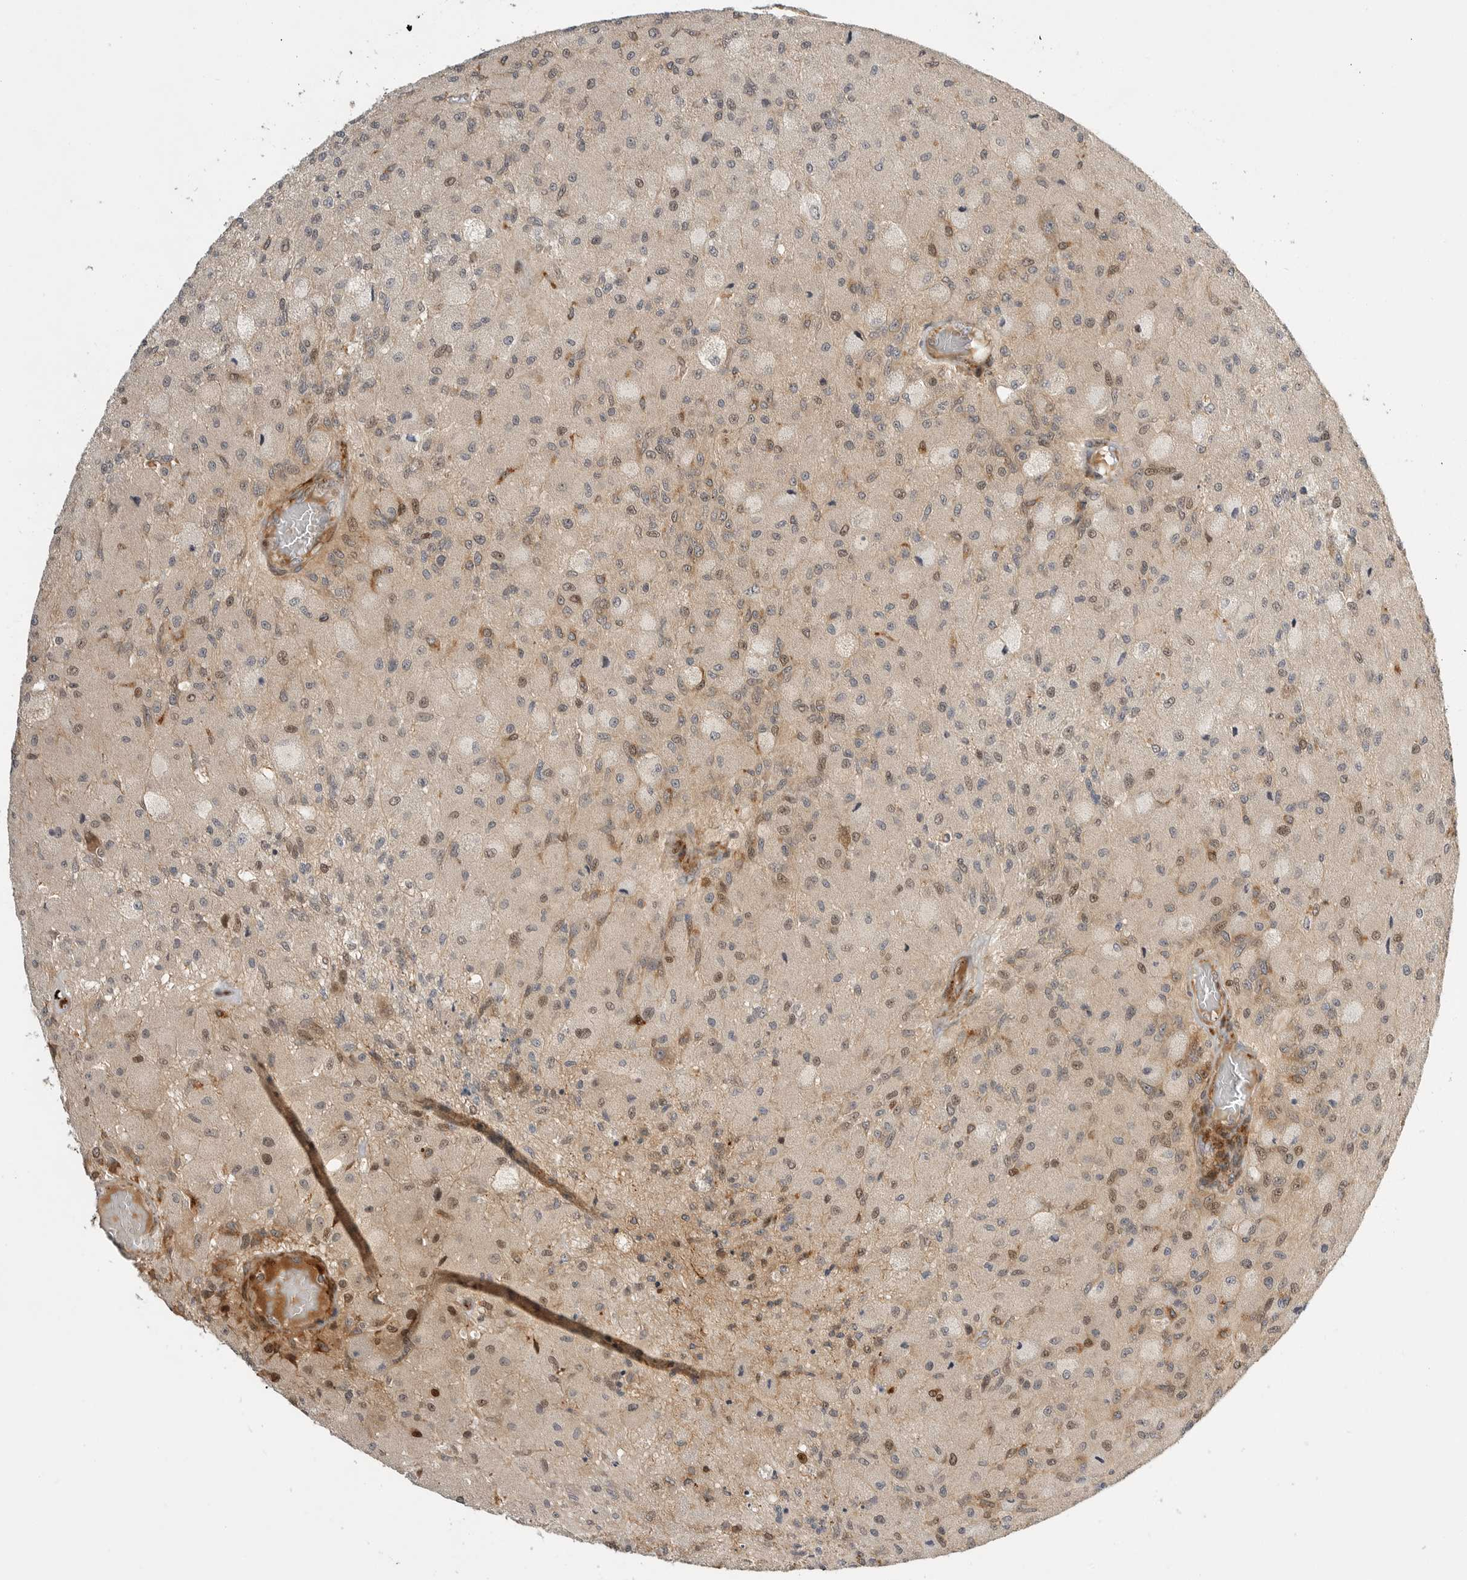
{"staining": {"intensity": "moderate", "quantity": "<25%", "location": "cytoplasmic/membranous,nuclear"}, "tissue": "glioma", "cell_type": "Tumor cells", "image_type": "cancer", "snomed": [{"axis": "morphology", "description": "Normal tissue, NOS"}, {"axis": "morphology", "description": "Glioma, malignant, High grade"}, {"axis": "topography", "description": "Cerebral cortex"}], "caption": "Immunohistochemical staining of human malignant high-grade glioma shows low levels of moderate cytoplasmic/membranous and nuclear protein staining in approximately <25% of tumor cells.", "gene": "CSNK1G3", "patient": {"sex": "male", "age": 77}}